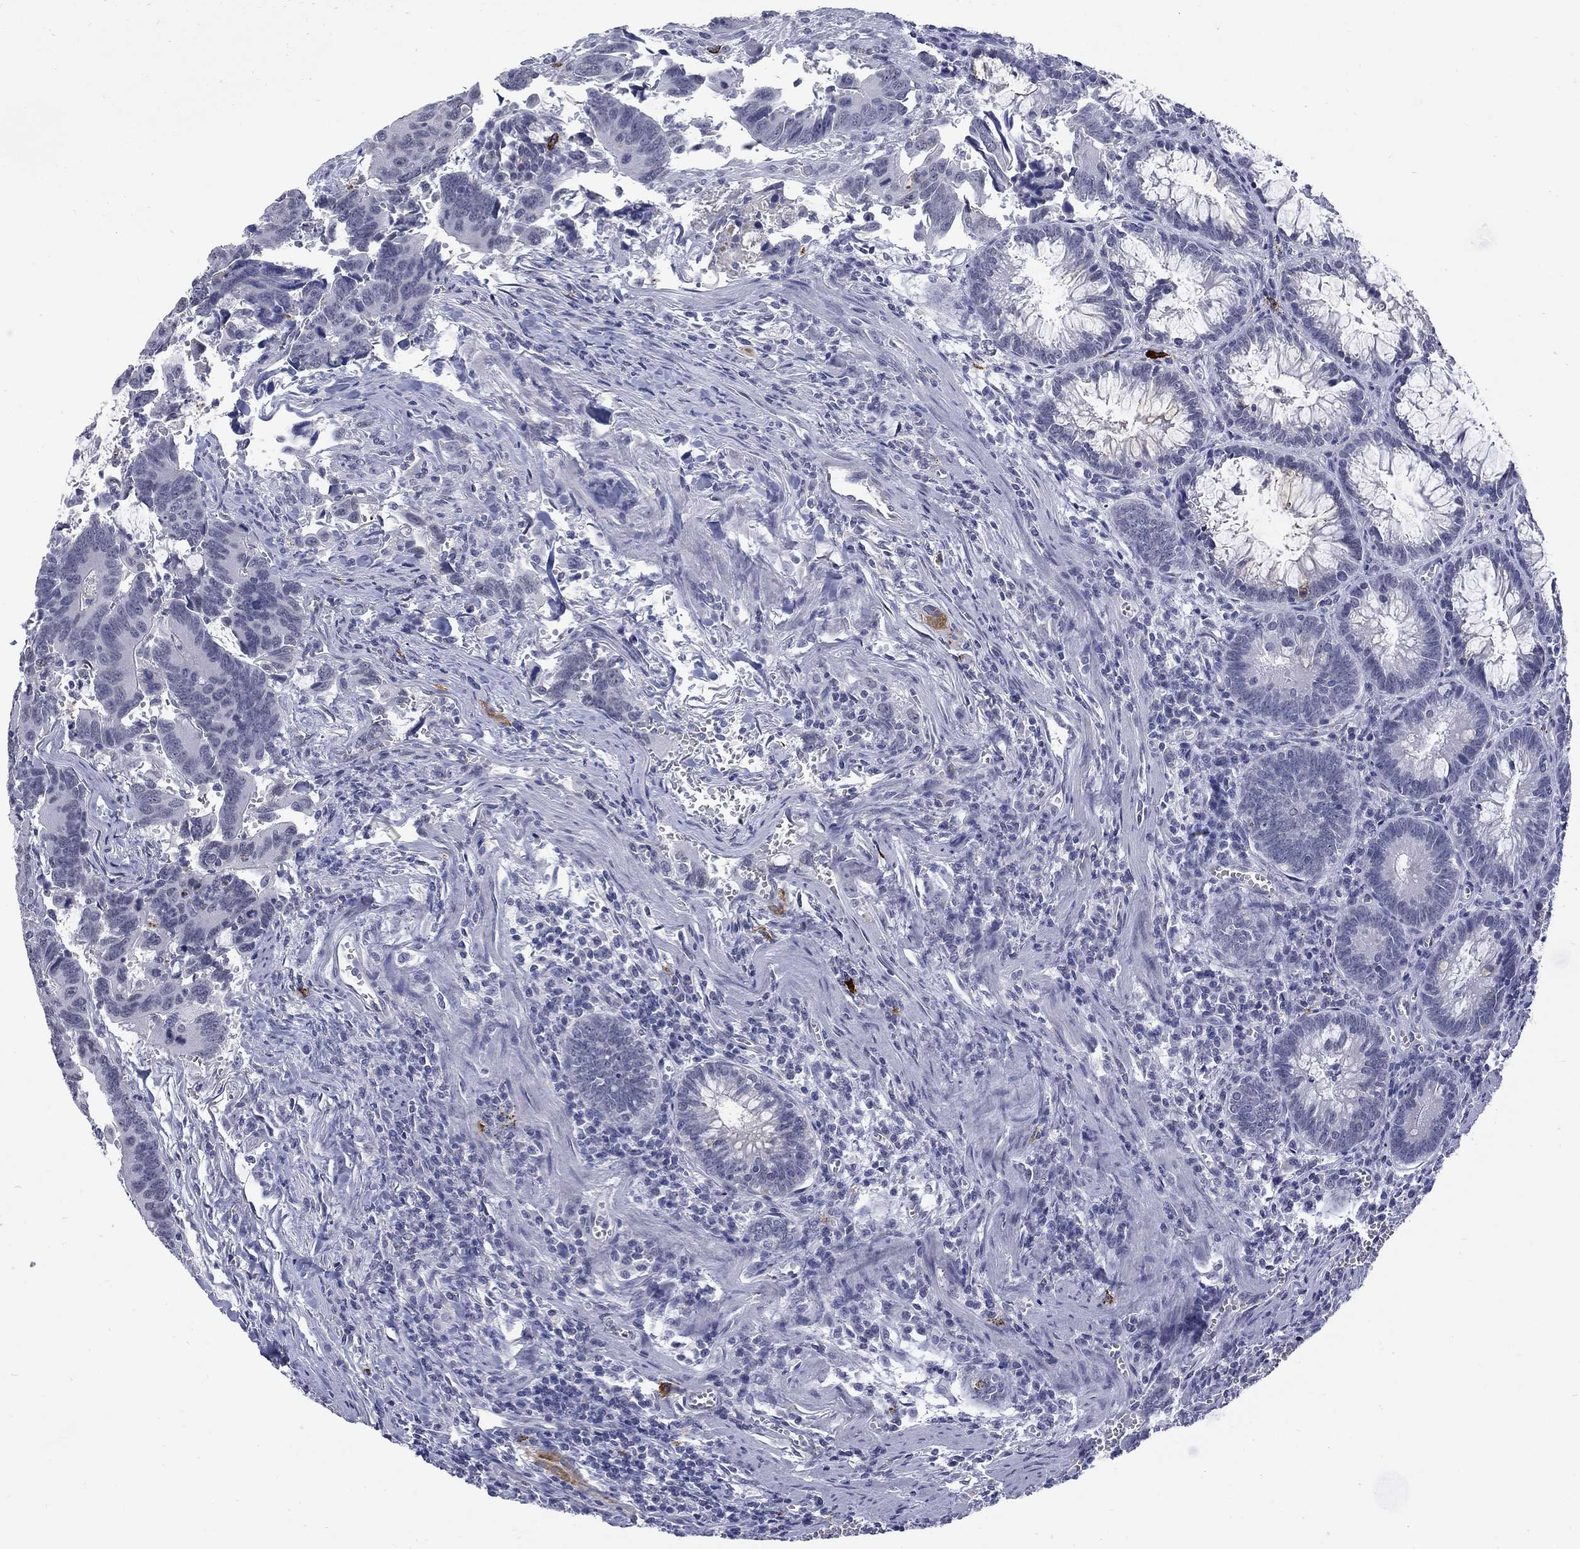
{"staining": {"intensity": "negative", "quantity": "none", "location": "none"}, "tissue": "colorectal cancer", "cell_type": "Tumor cells", "image_type": "cancer", "snomed": [{"axis": "morphology", "description": "Adenocarcinoma, NOS"}, {"axis": "topography", "description": "Rectum"}], "caption": "Immunohistochemistry (IHC) image of human adenocarcinoma (colorectal) stained for a protein (brown), which shows no staining in tumor cells.", "gene": "ECEL1", "patient": {"sex": "male", "age": 67}}